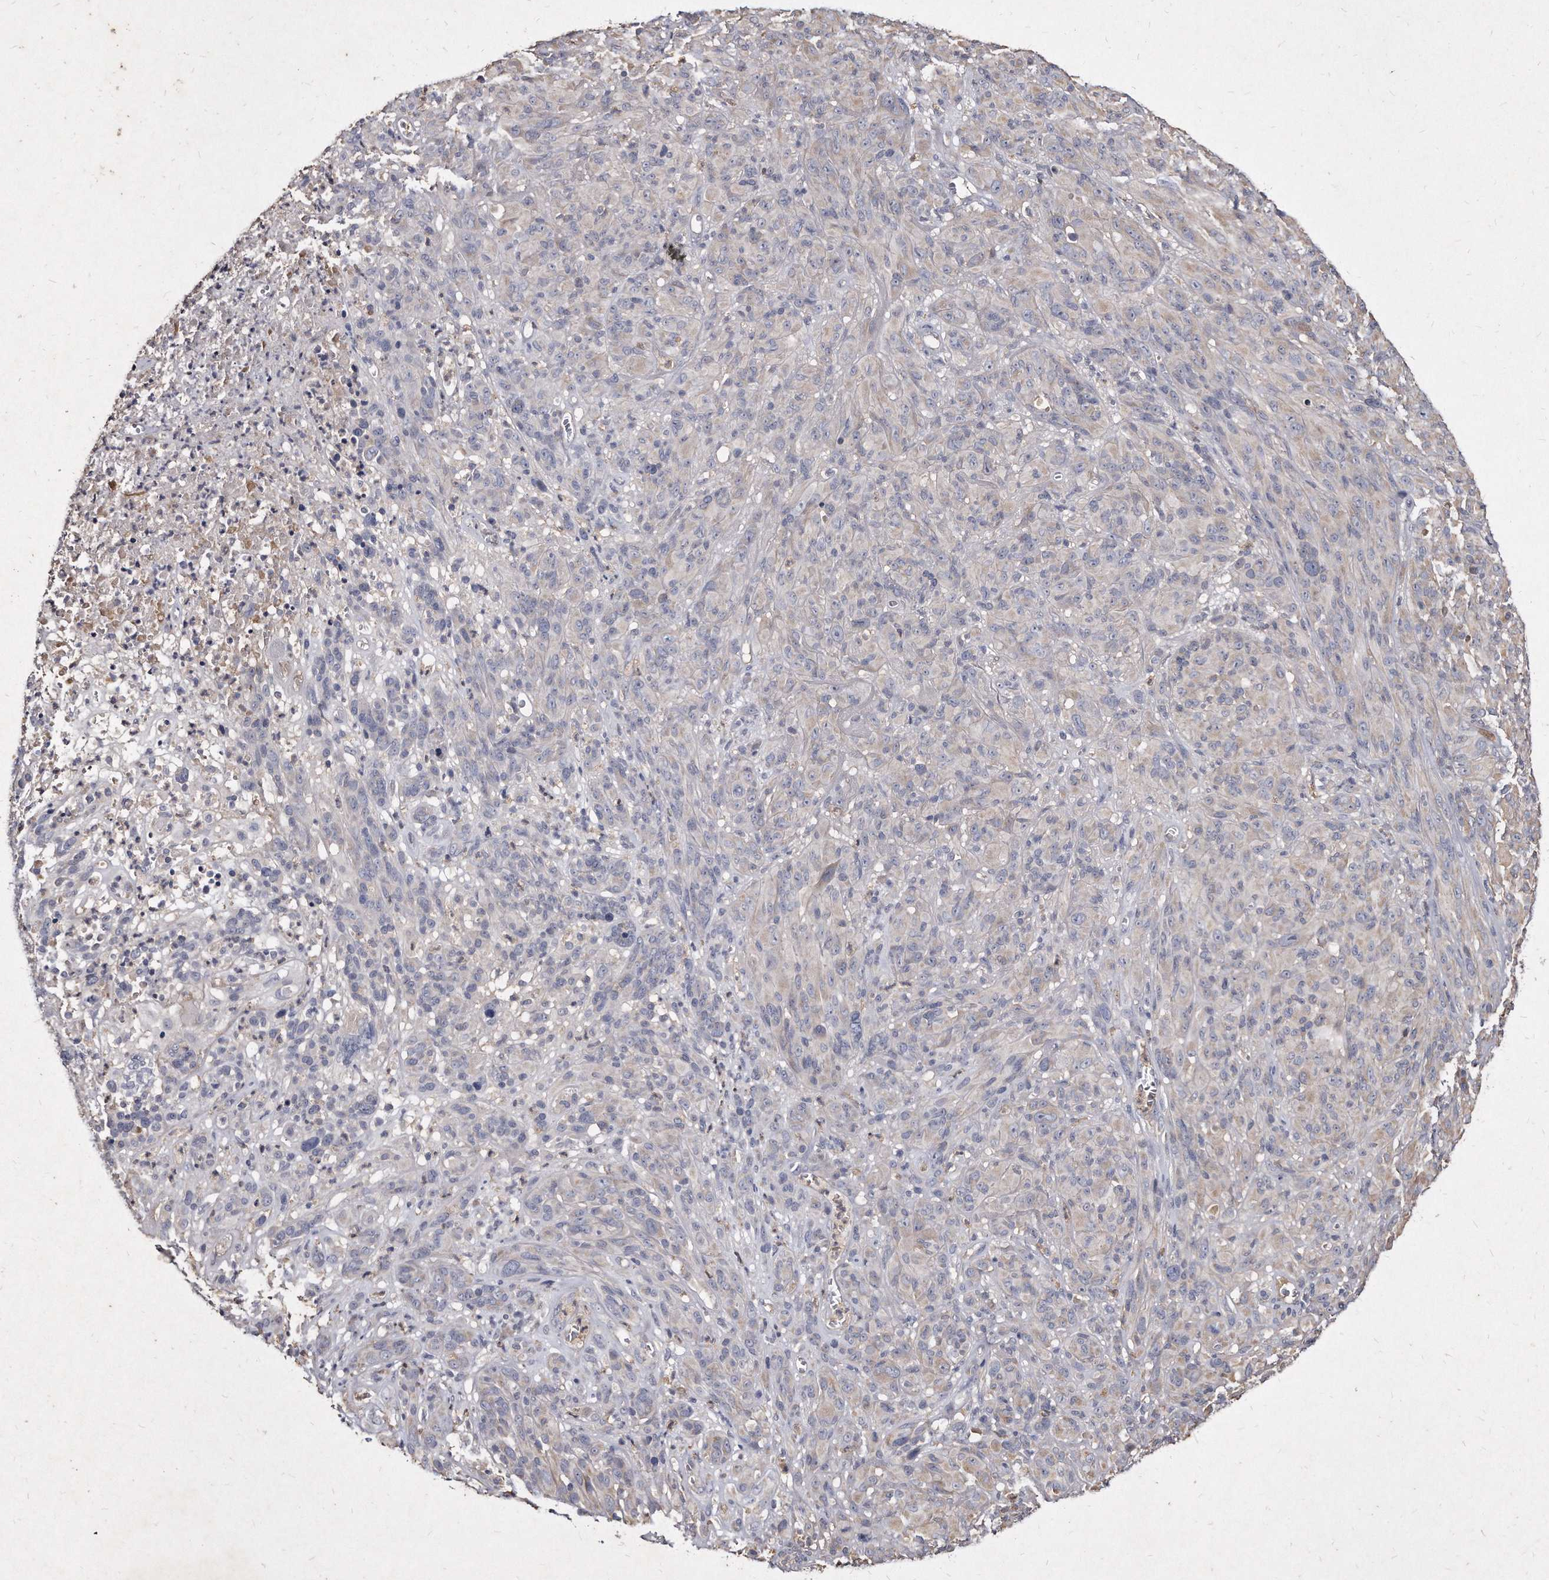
{"staining": {"intensity": "negative", "quantity": "none", "location": "none"}, "tissue": "melanoma", "cell_type": "Tumor cells", "image_type": "cancer", "snomed": [{"axis": "morphology", "description": "Malignant melanoma, NOS"}, {"axis": "topography", "description": "Skin of head"}], "caption": "The photomicrograph demonstrates no significant positivity in tumor cells of melanoma.", "gene": "KLHDC3", "patient": {"sex": "male", "age": 96}}